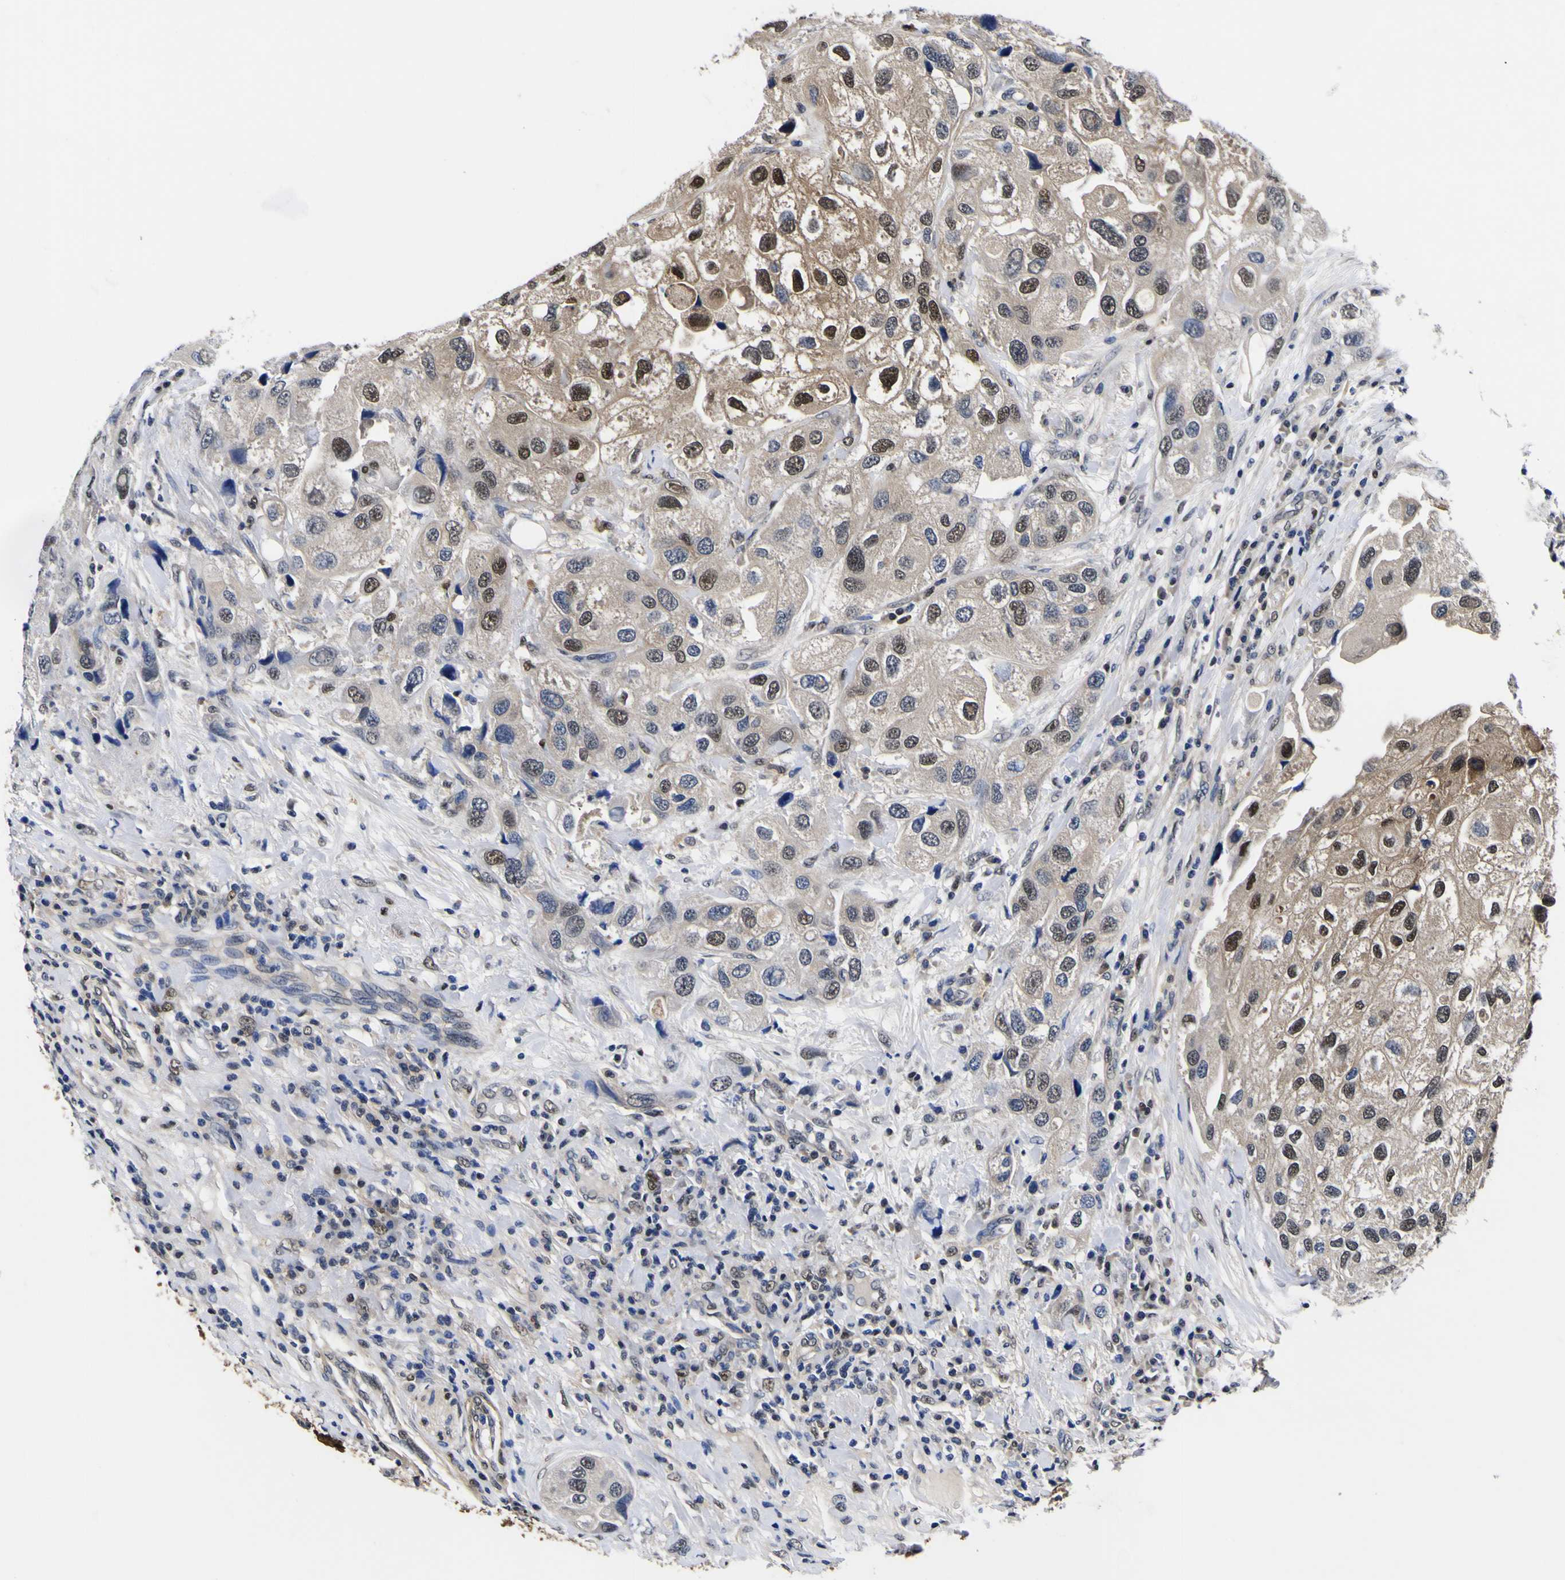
{"staining": {"intensity": "strong", "quantity": "25%-75%", "location": "nuclear"}, "tissue": "urothelial cancer", "cell_type": "Tumor cells", "image_type": "cancer", "snomed": [{"axis": "morphology", "description": "Urothelial carcinoma, High grade"}, {"axis": "topography", "description": "Urinary bladder"}], "caption": "This is a photomicrograph of immunohistochemistry (IHC) staining of urothelial cancer, which shows strong positivity in the nuclear of tumor cells.", "gene": "FAM110B", "patient": {"sex": "female", "age": 64}}